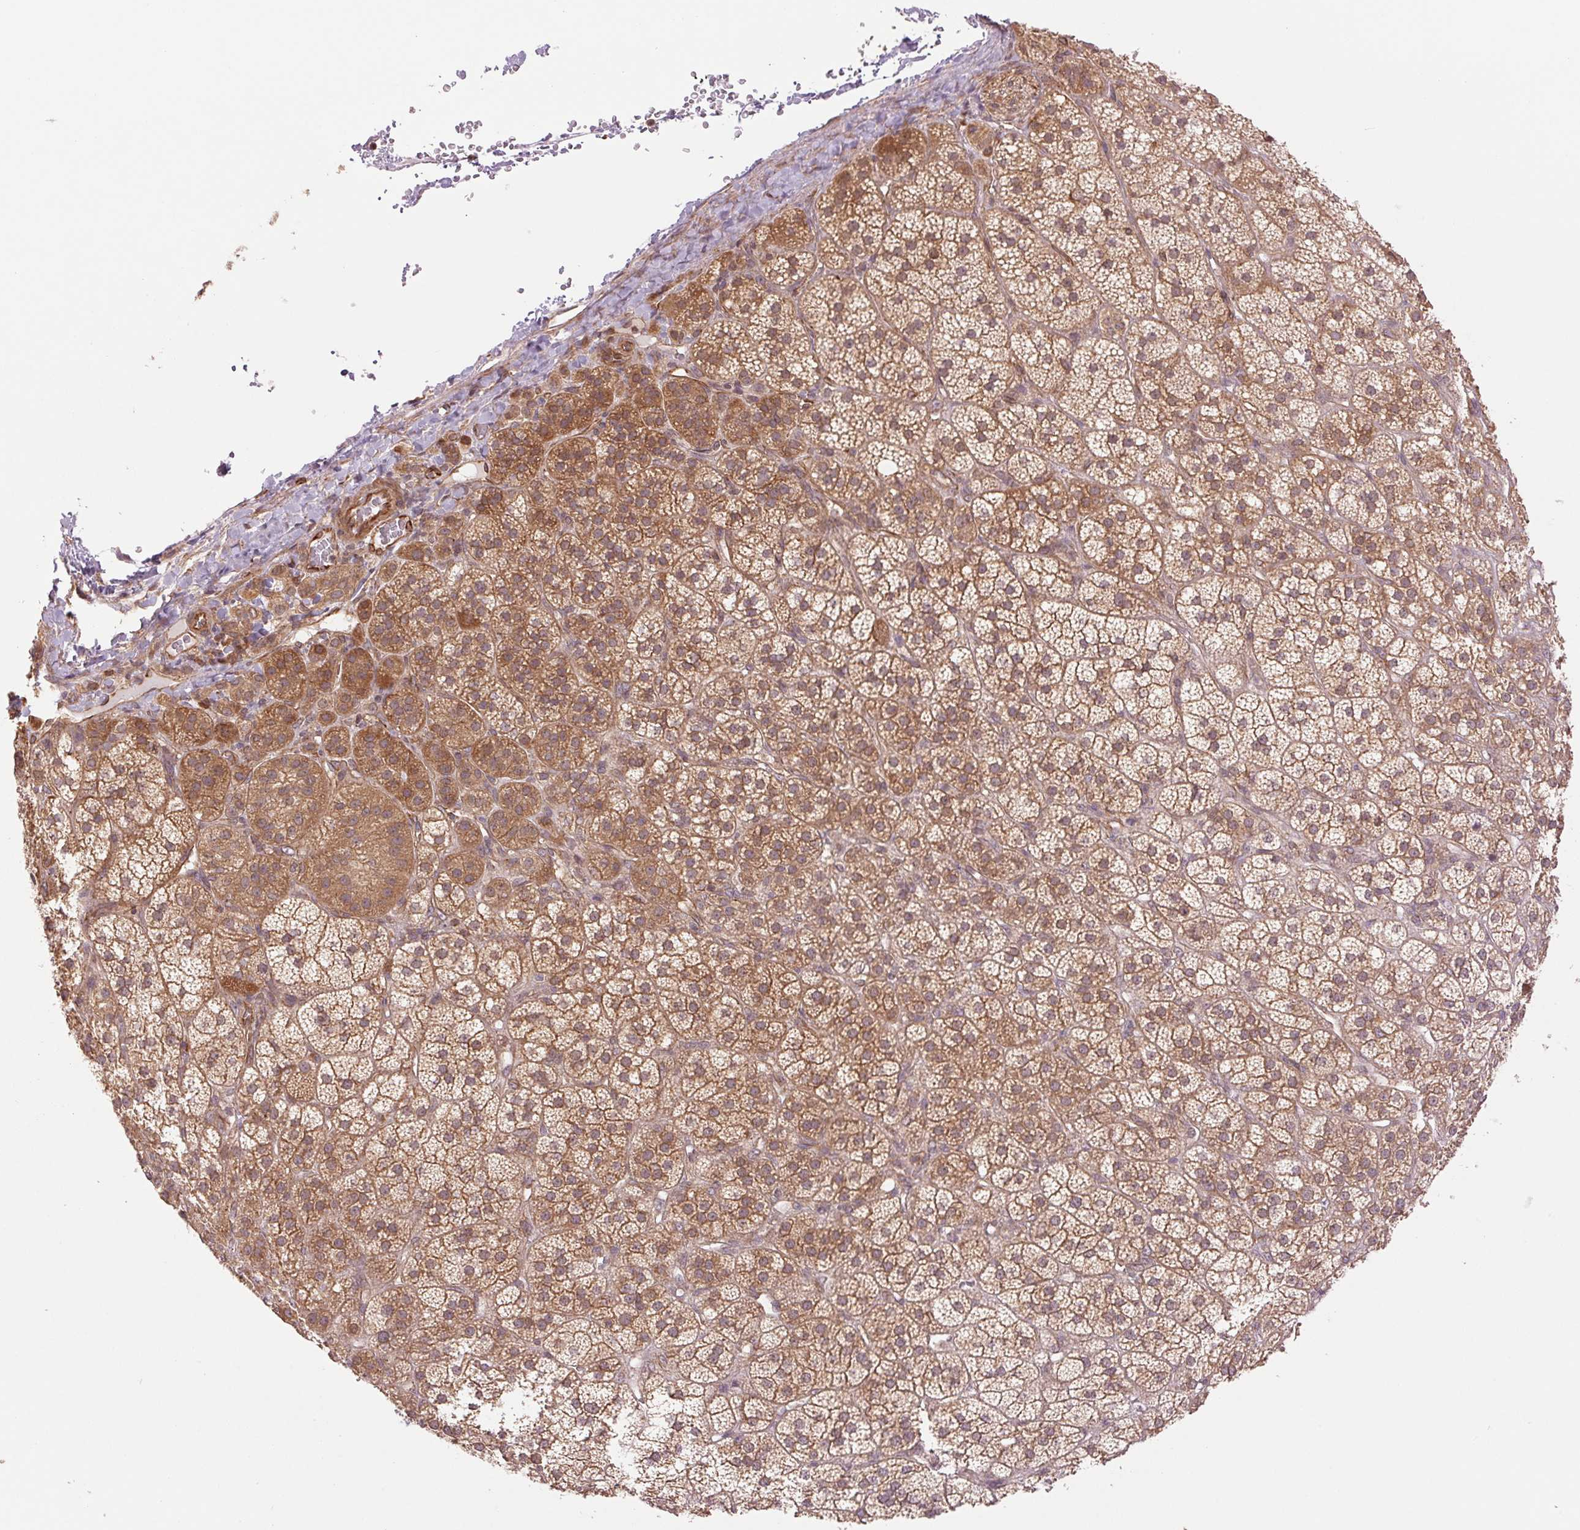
{"staining": {"intensity": "moderate", "quantity": ">75%", "location": "cytoplasmic/membranous"}, "tissue": "adrenal gland", "cell_type": "Glandular cells", "image_type": "normal", "snomed": [{"axis": "morphology", "description": "Normal tissue, NOS"}, {"axis": "topography", "description": "Adrenal gland"}], "caption": "Protein staining reveals moderate cytoplasmic/membranous positivity in about >75% of glandular cells in unremarkable adrenal gland. Nuclei are stained in blue.", "gene": "STARD7", "patient": {"sex": "female", "age": 60}}